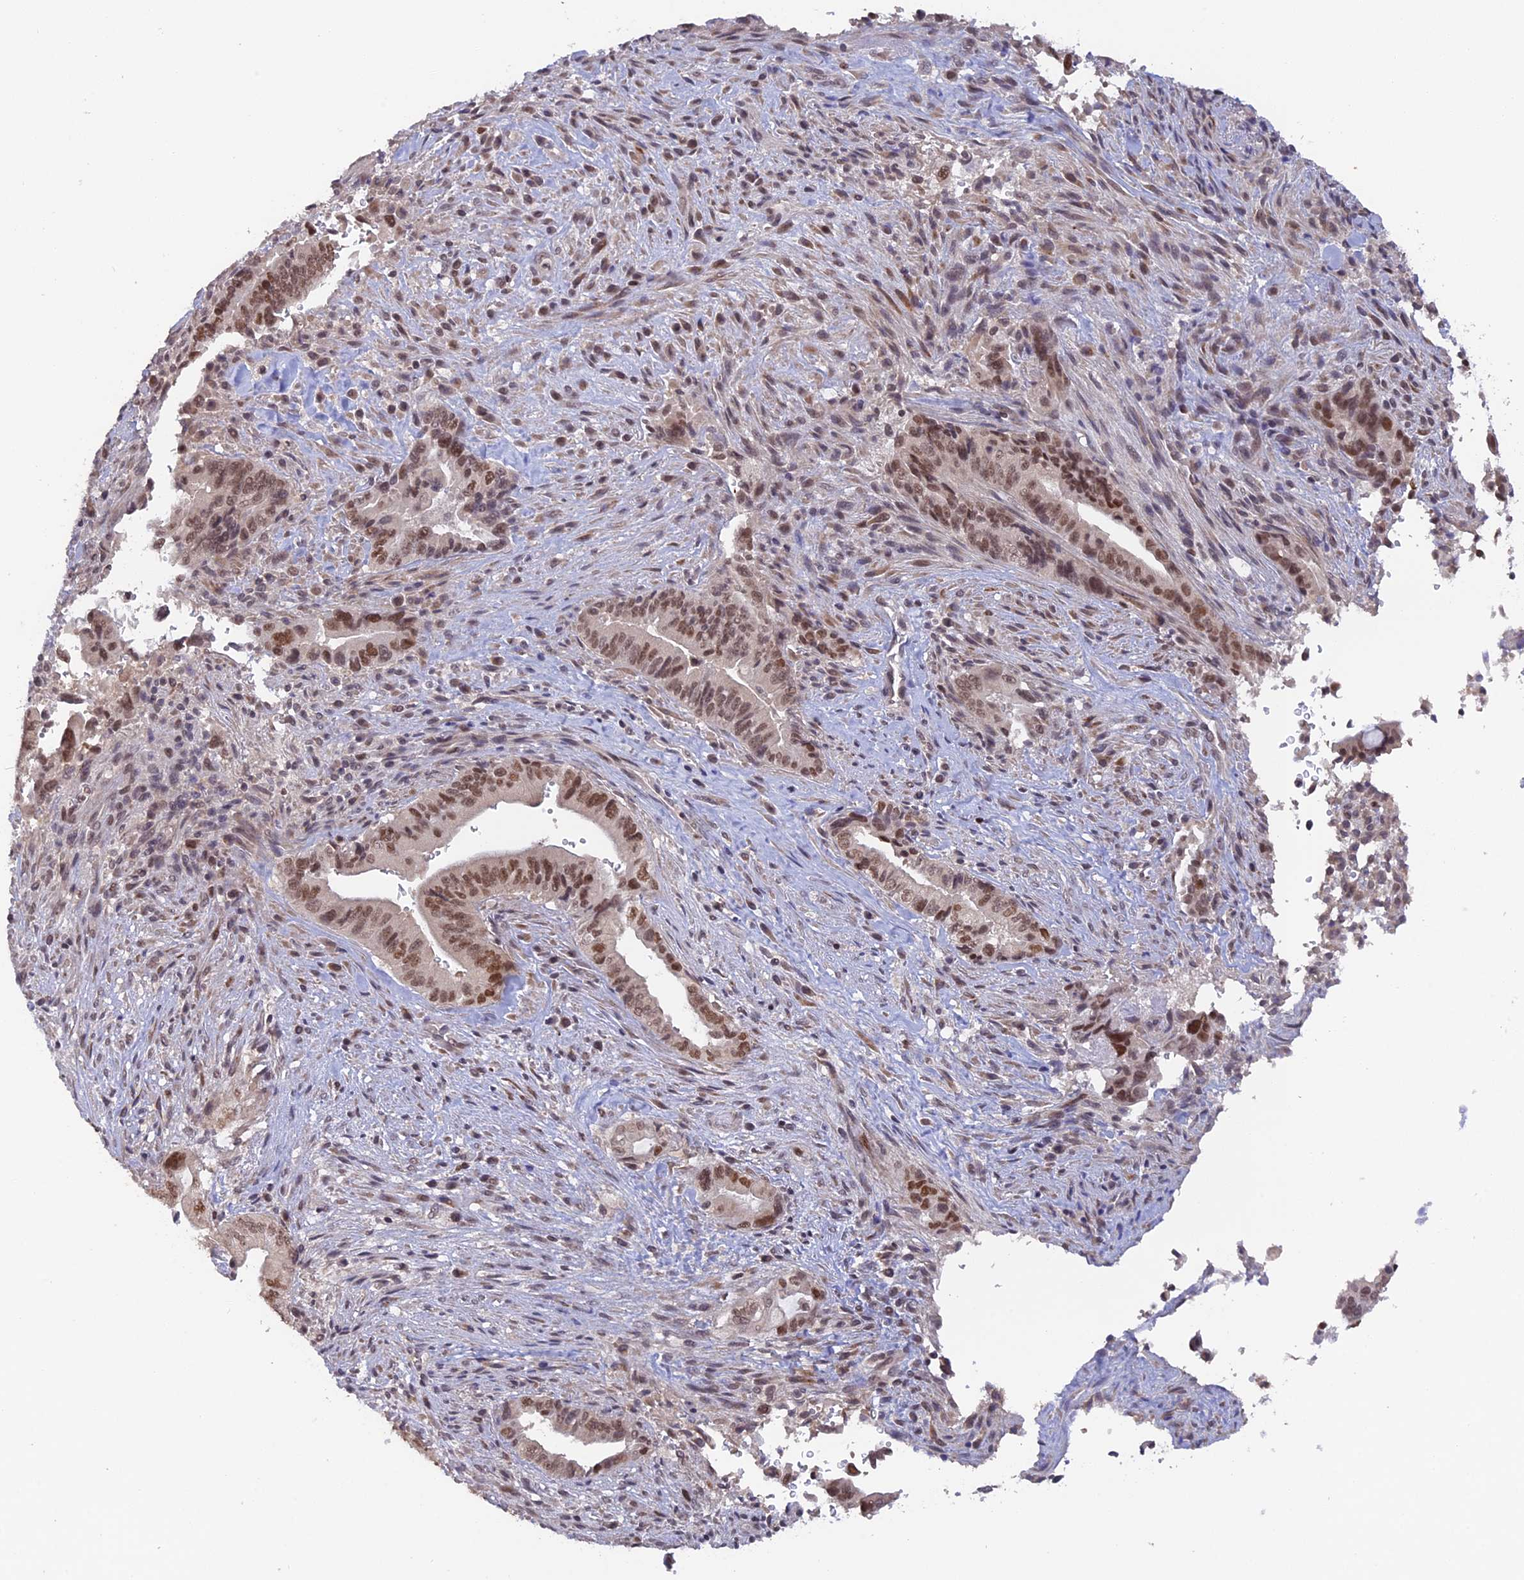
{"staining": {"intensity": "moderate", "quantity": ">75%", "location": "nuclear"}, "tissue": "pancreatic cancer", "cell_type": "Tumor cells", "image_type": "cancer", "snomed": [{"axis": "morphology", "description": "Adenocarcinoma, NOS"}, {"axis": "topography", "description": "Pancreas"}], "caption": "A brown stain shows moderate nuclear positivity of a protein in human pancreatic adenocarcinoma tumor cells.", "gene": "RFC5", "patient": {"sex": "male", "age": 70}}